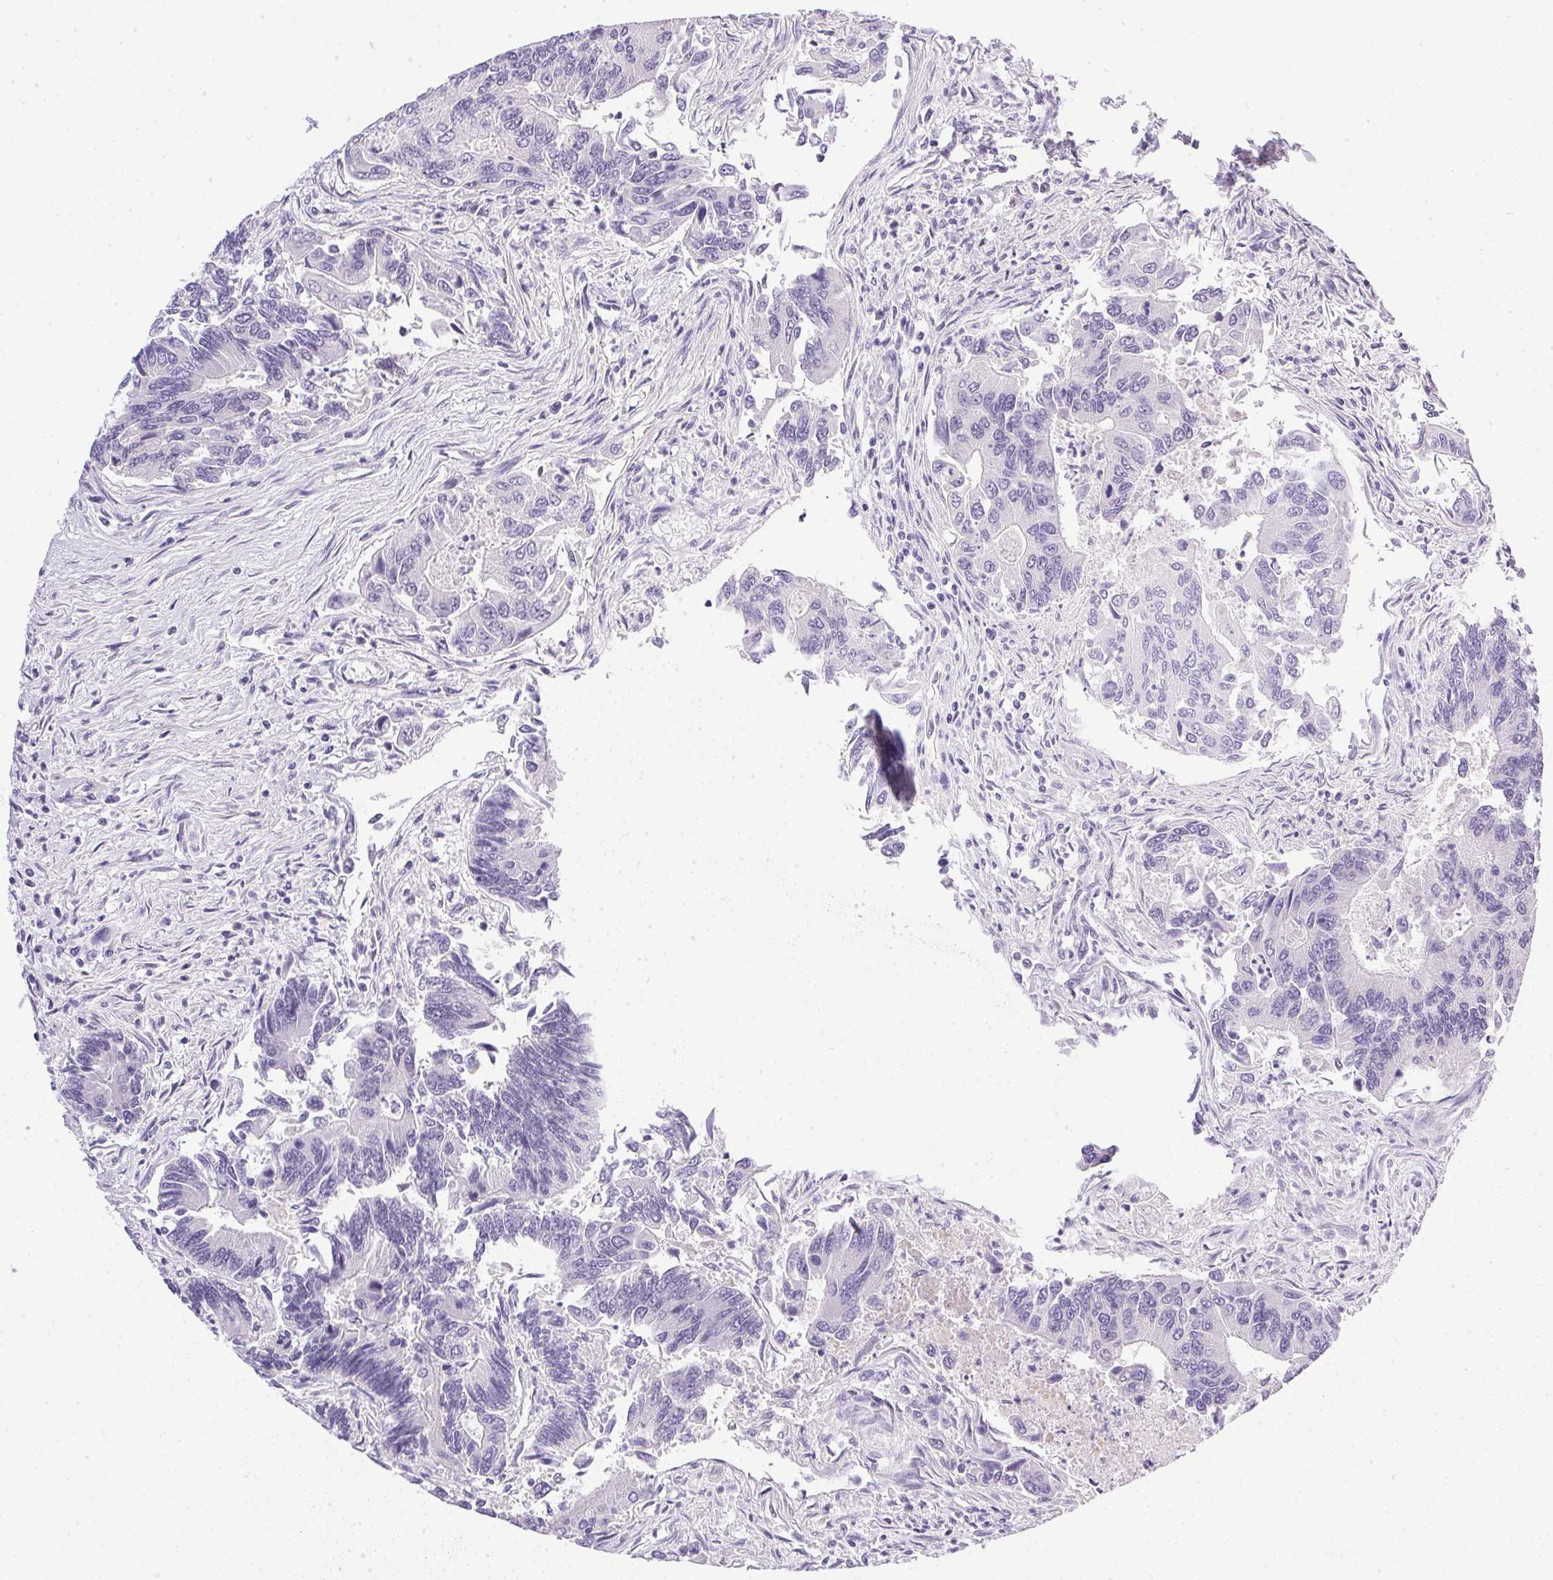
{"staining": {"intensity": "negative", "quantity": "none", "location": "none"}, "tissue": "colorectal cancer", "cell_type": "Tumor cells", "image_type": "cancer", "snomed": [{"axis": "morphology", "description": "Adenocarcinoma, NOS"}, {"axis": "topography", "description": "Colon"}], "caption": "DAB (3,3'-diaminobenzidine) immunohistochemical staining of colorectal cancer (adenocarcinoma) exhibits no significant staining in tumor cells.", "gene": "ATP6V0A4", "patient": {"sex": "female", "age": 67}}